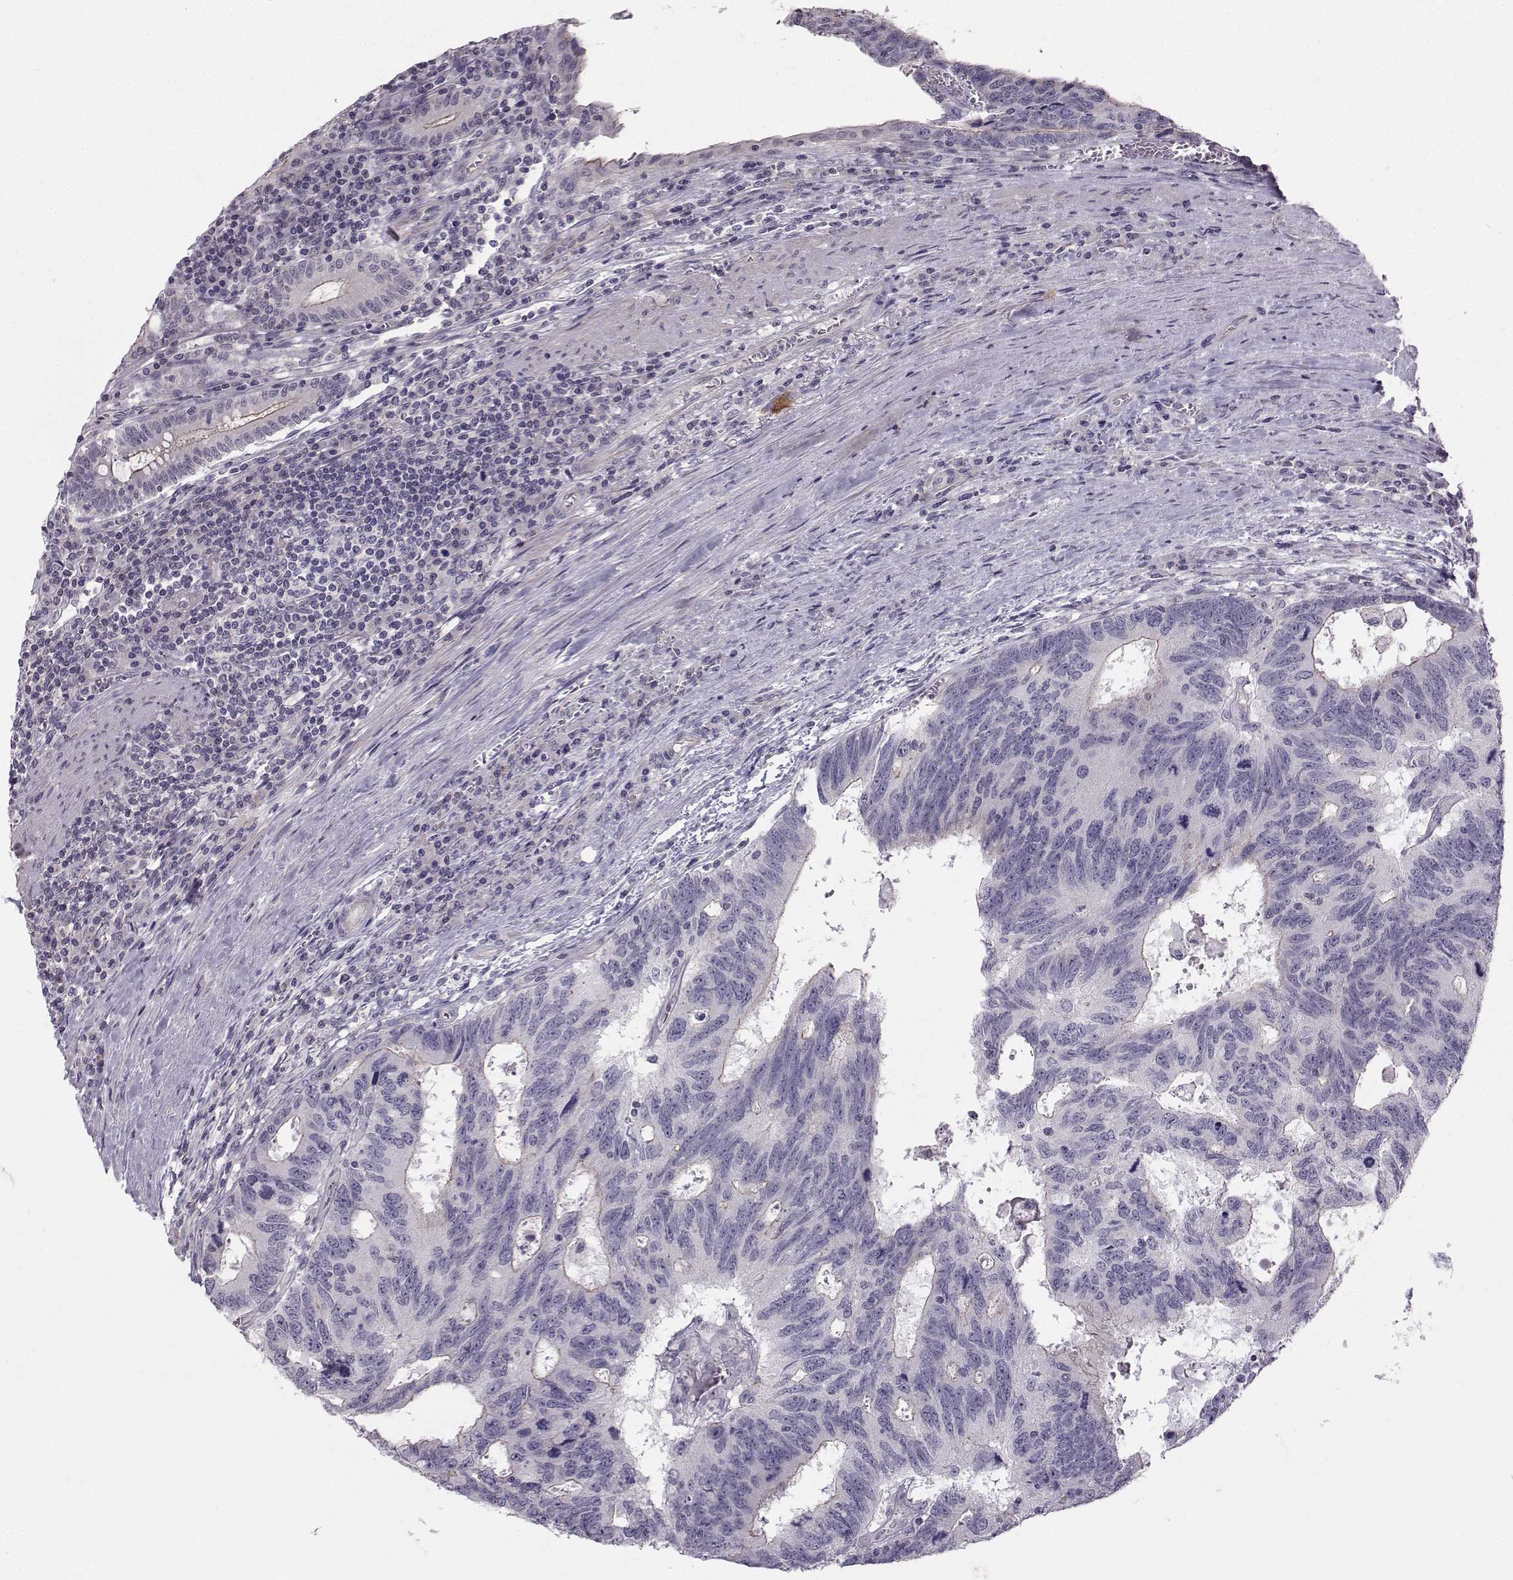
{"staining": {"intensity": "negative", "quantity": "none", "location": "none"}, "tissue": "colorectal cancer", "cell_type": "Tumor cells", "image_type": "cancer", "snomed": [{"axis": "morphology", "description": "Adenocarcinoma, NOS"}, {"axis": "topography", "description": "Colon"}], "caption": "The photomicrograph shows no significant expression in tumor cells of adenocarcinoma (colorectal). Brightfield microscopy of IHC stained with DAB (brown) and hematoxylin (blue), captured at high magnification.", "gene": "MAST1", "patient": {"sex": "female", "age": 77}}